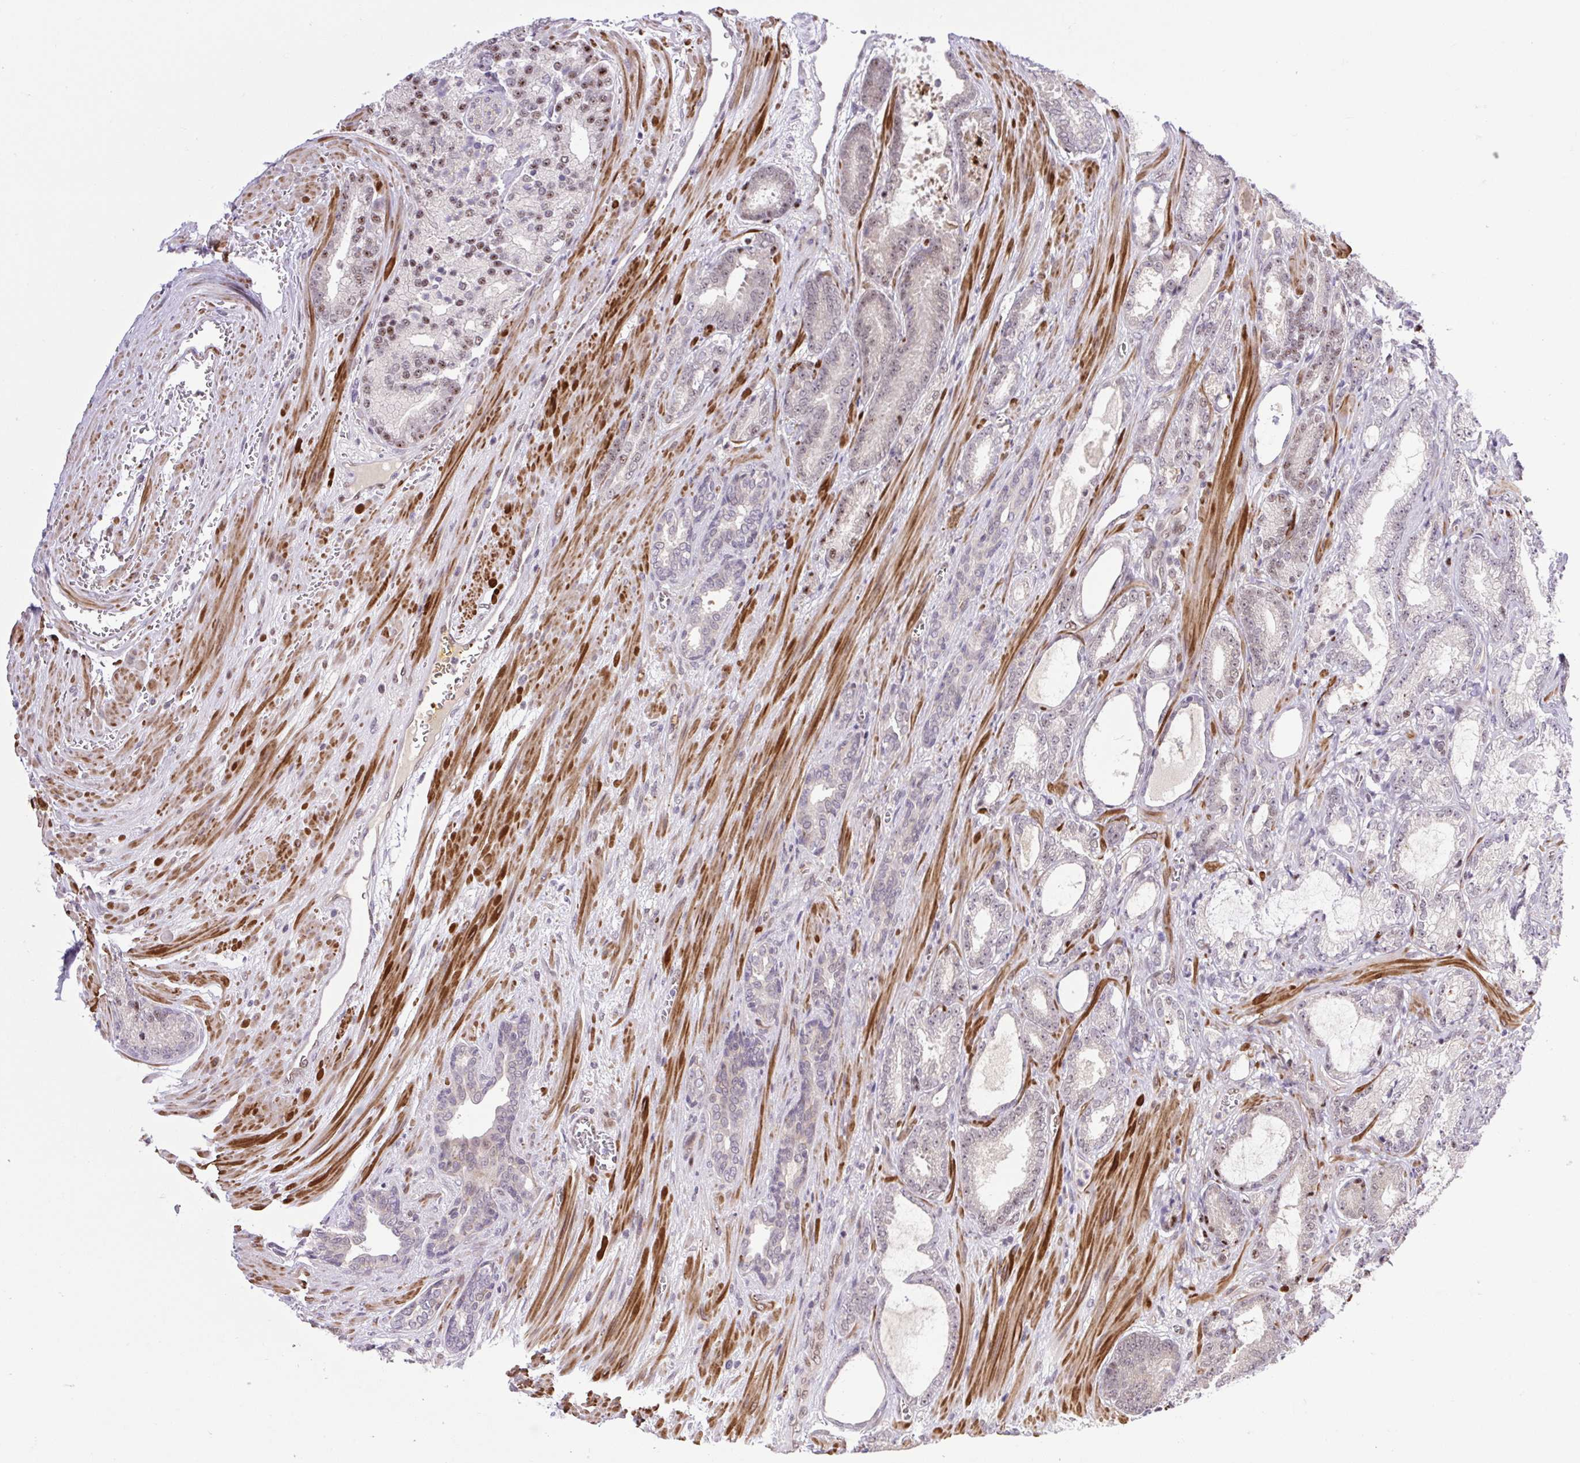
{"staining": {"intensity": "weak", "quantity": "<25%", "location": "nuclear"}, "tissue": "prostate cancer", "cell_type": "Tumor cells", "image_type": "cancer", "snomed": [{"axis": "morphology", "description": "Adenocarcinoma, High grade"}, {"axis": "topography", "description": "Prostate"}], "caption": "High power microscopy image of an immunohistochemistry photomicrograph of prostate cancer, revealing no significant positivity in tumor cells.", "gene": "ERG", "patient": {"sex": "male", "age": 64}}